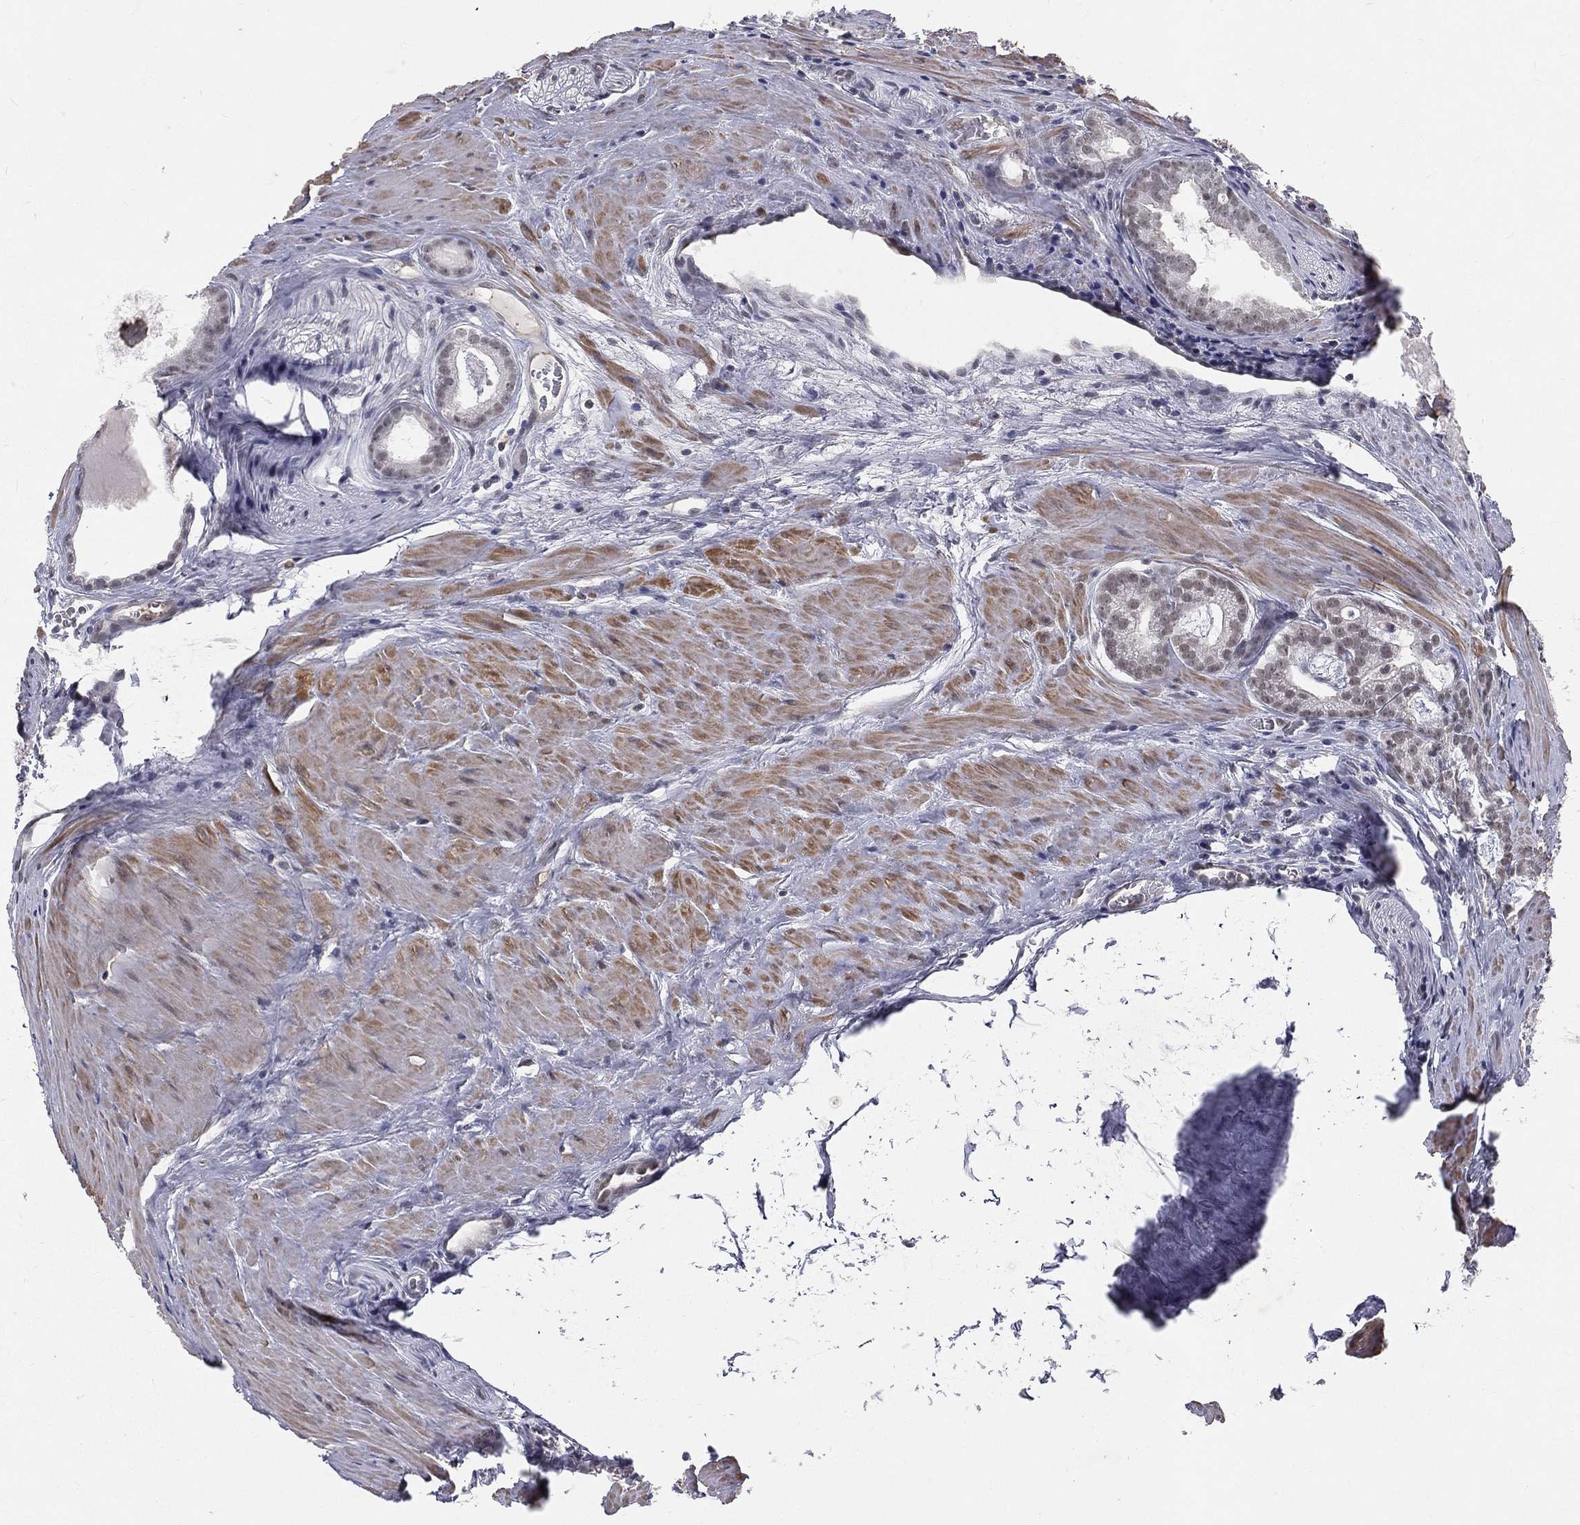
{"staining": {"intensity": "moderate", "quantity": "<25%", "location": "nuclear"}, "tissue": "prostate cancer", "cell_type": "Tumor cells", "image_type": "cancer", "snomed": [{"axis": "morphology", "description": "Adenocarcinoma, NOS"}, {"axis": "topography", "description": "Prostate"}], "caption": "Human prostate cancer stained for a protein (brown) reveals moderate nuclear positive positivity in approximately <25% of tumor cells.", "gene": "MORC2", "patient": {"sex": "male", "age": 61}}